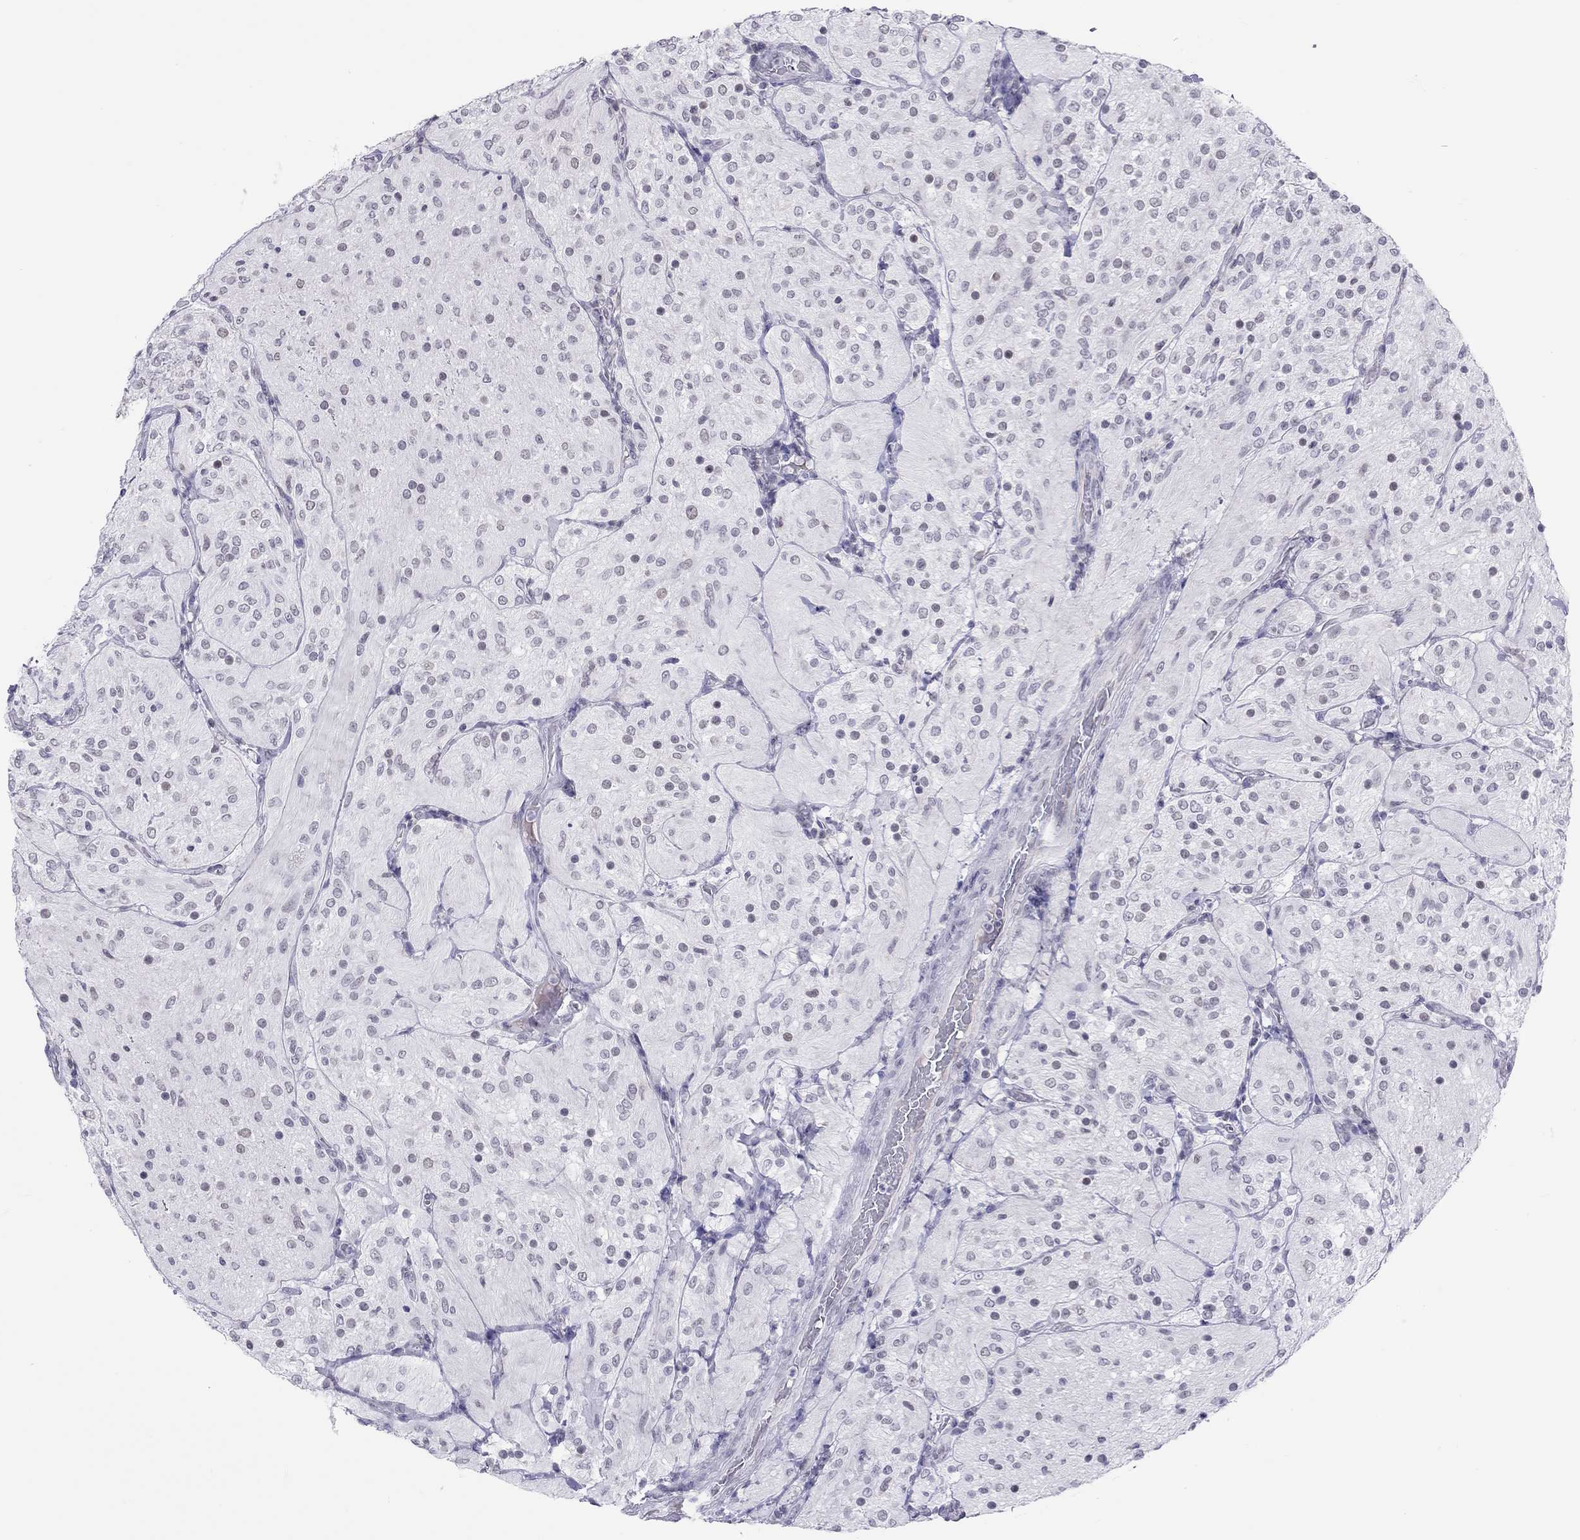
{"staining": {"intensity": "negative", "quantity": "none", "location": "none"}, "tissue": "glioma", "cell_type": "Tumor cells", "image_type": "cancer", "snomed": [{"axis": "morphology", "description": "Glioma, malignant, Low grade"}, {"axis": "topography", "description": "Brain"}], "caption": "This is an immunohistochemistry (IHC) micrograph of human glioma. There is no positivity in tumor cells.", "gene": "JHY", "patient": {"sex": "male", "age": 3}}